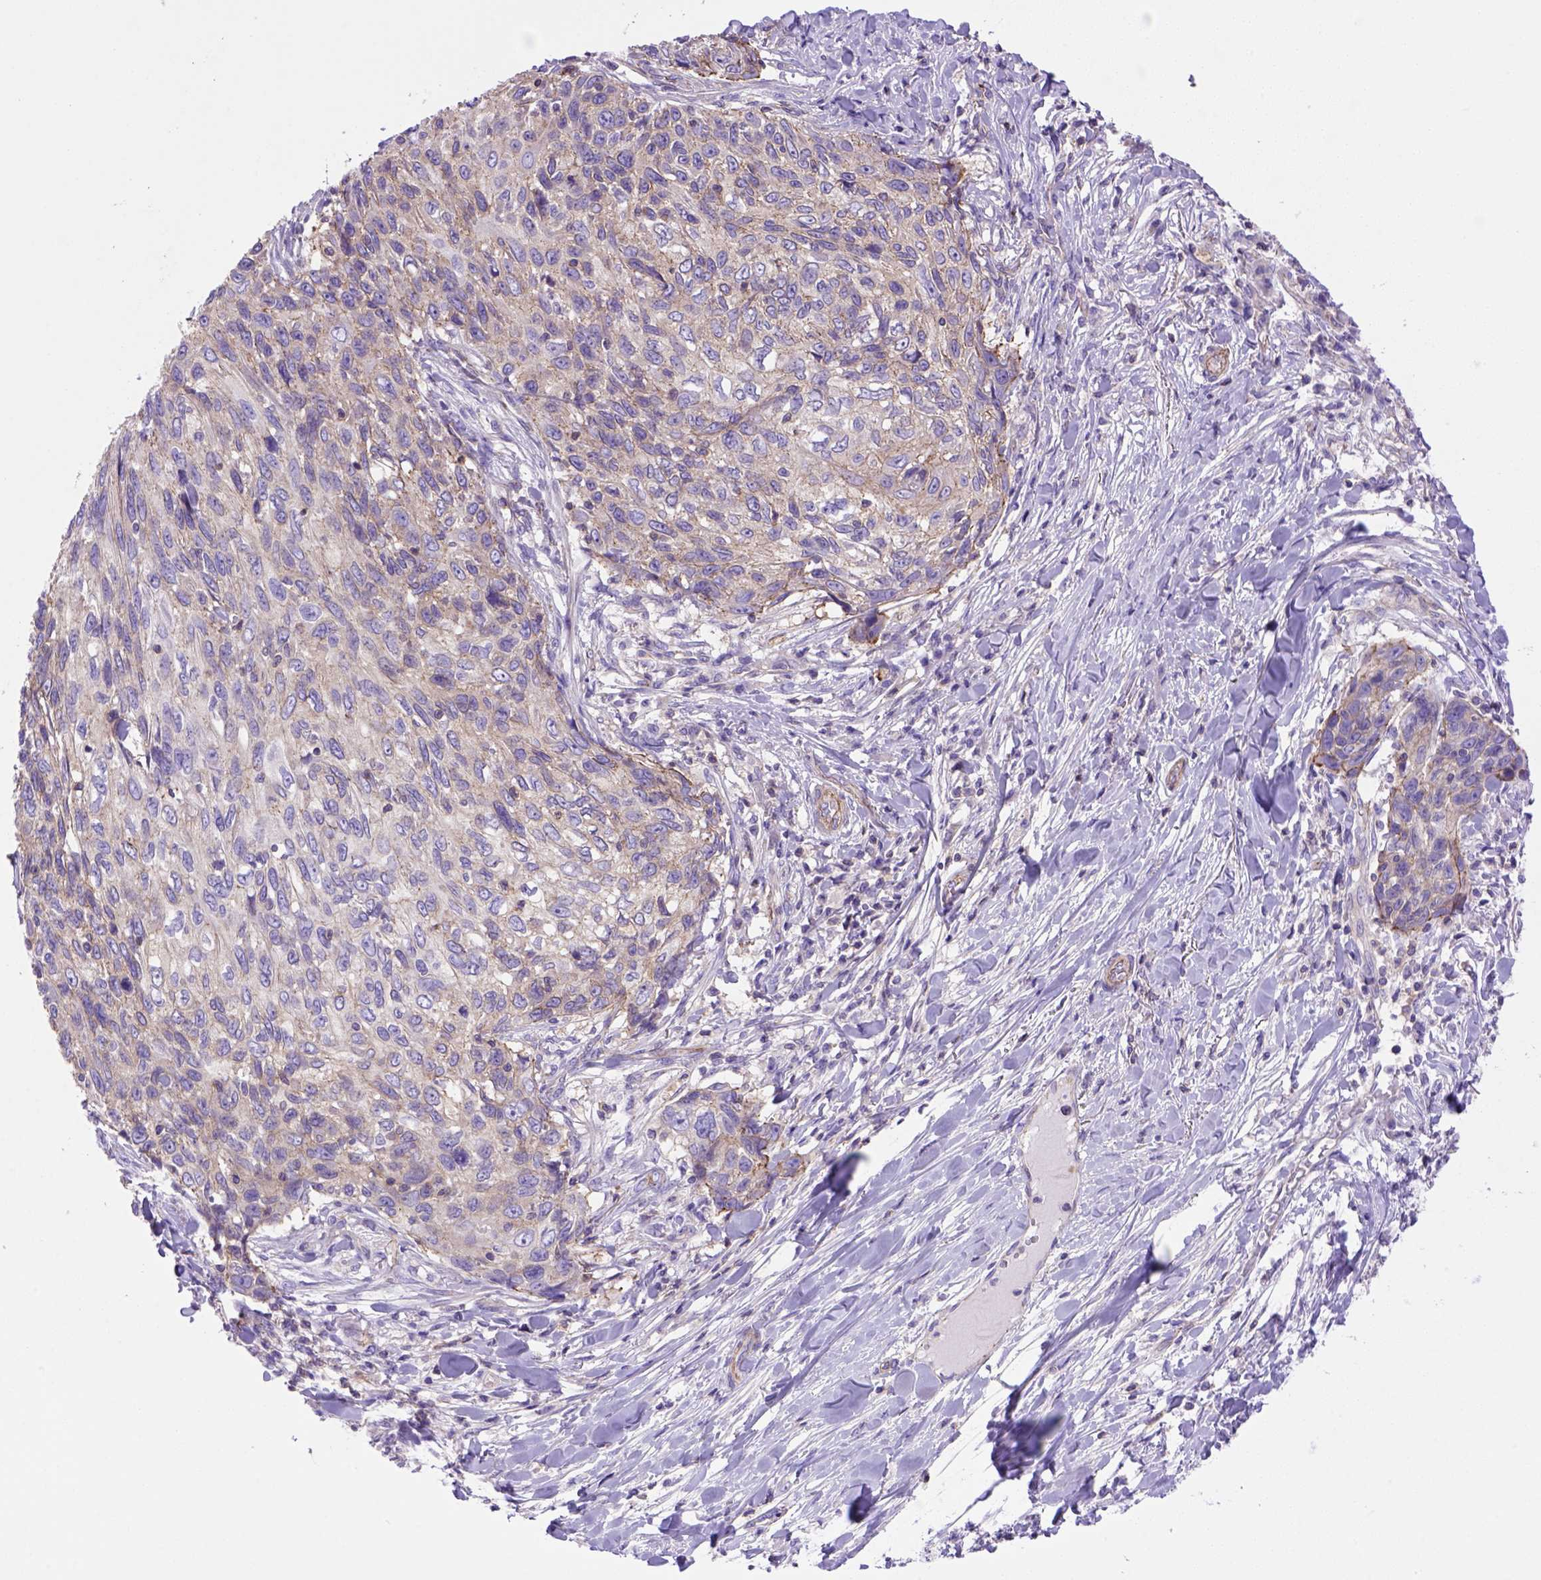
{"staining": {"intensity": "moderate", "quantity": ">75%", "location": "cytoplasmic/membranous"}, "tissue": "skin cancer", "cell_type": "Tumor cells", "image_type": "cancer", "snomed": [{"axis": "morphology", "description": "Squamous cell carcinoma, NOS"}, {"axis": "topography", "description": "Skin"}], "caption": "High-power microscopy captured an immunohistochemistry (IHC) micrograph of skin cancer, revealing moderate cytoplasmic/membranous staining in approximately >75% of tumor cells.", "gene": "PEX12", "patient": {"sex": "male", "age": 92}}